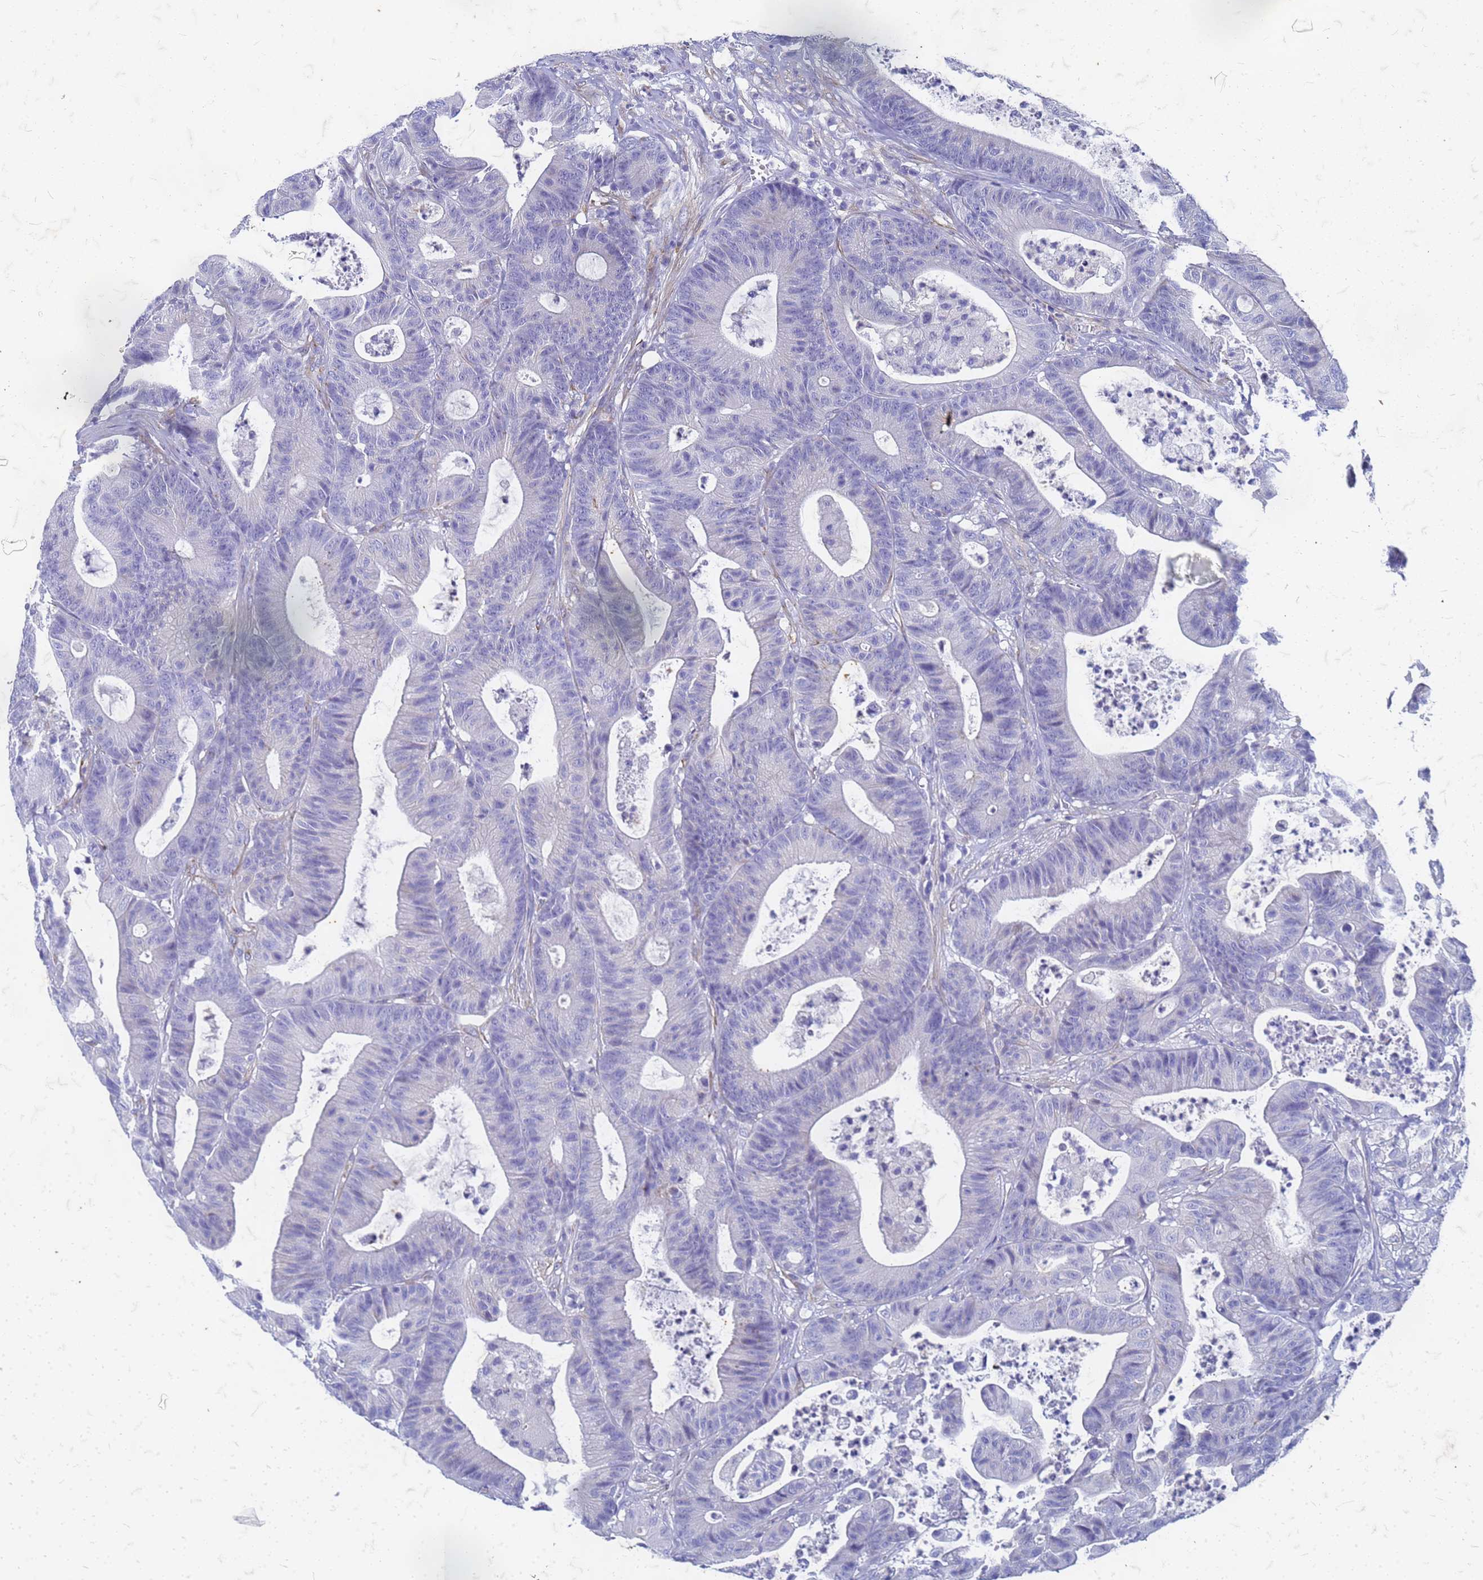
{"staining": {"intensity": "negative", "quantity": "none", "location": "none"}, "tissue": "colorectal cancer", "cell_type": "Tumor cells", "image_type": "cancer", "snomed": [{"axis": "morphology", "description": "Adenocarcinoma, NOS"}, {"axis": "topography", "description": "Colon"}], "caption": "Immunohistochemistry histopathology image of colorectal cancer (adenocarcinoma) stained for a protein (brown), which exhibits no positivity in tumor cells. (DAB immunohistochemistry, high magnification).", "gene": "TRIM64B", "patient": {"sex": "female", "age": 84}}